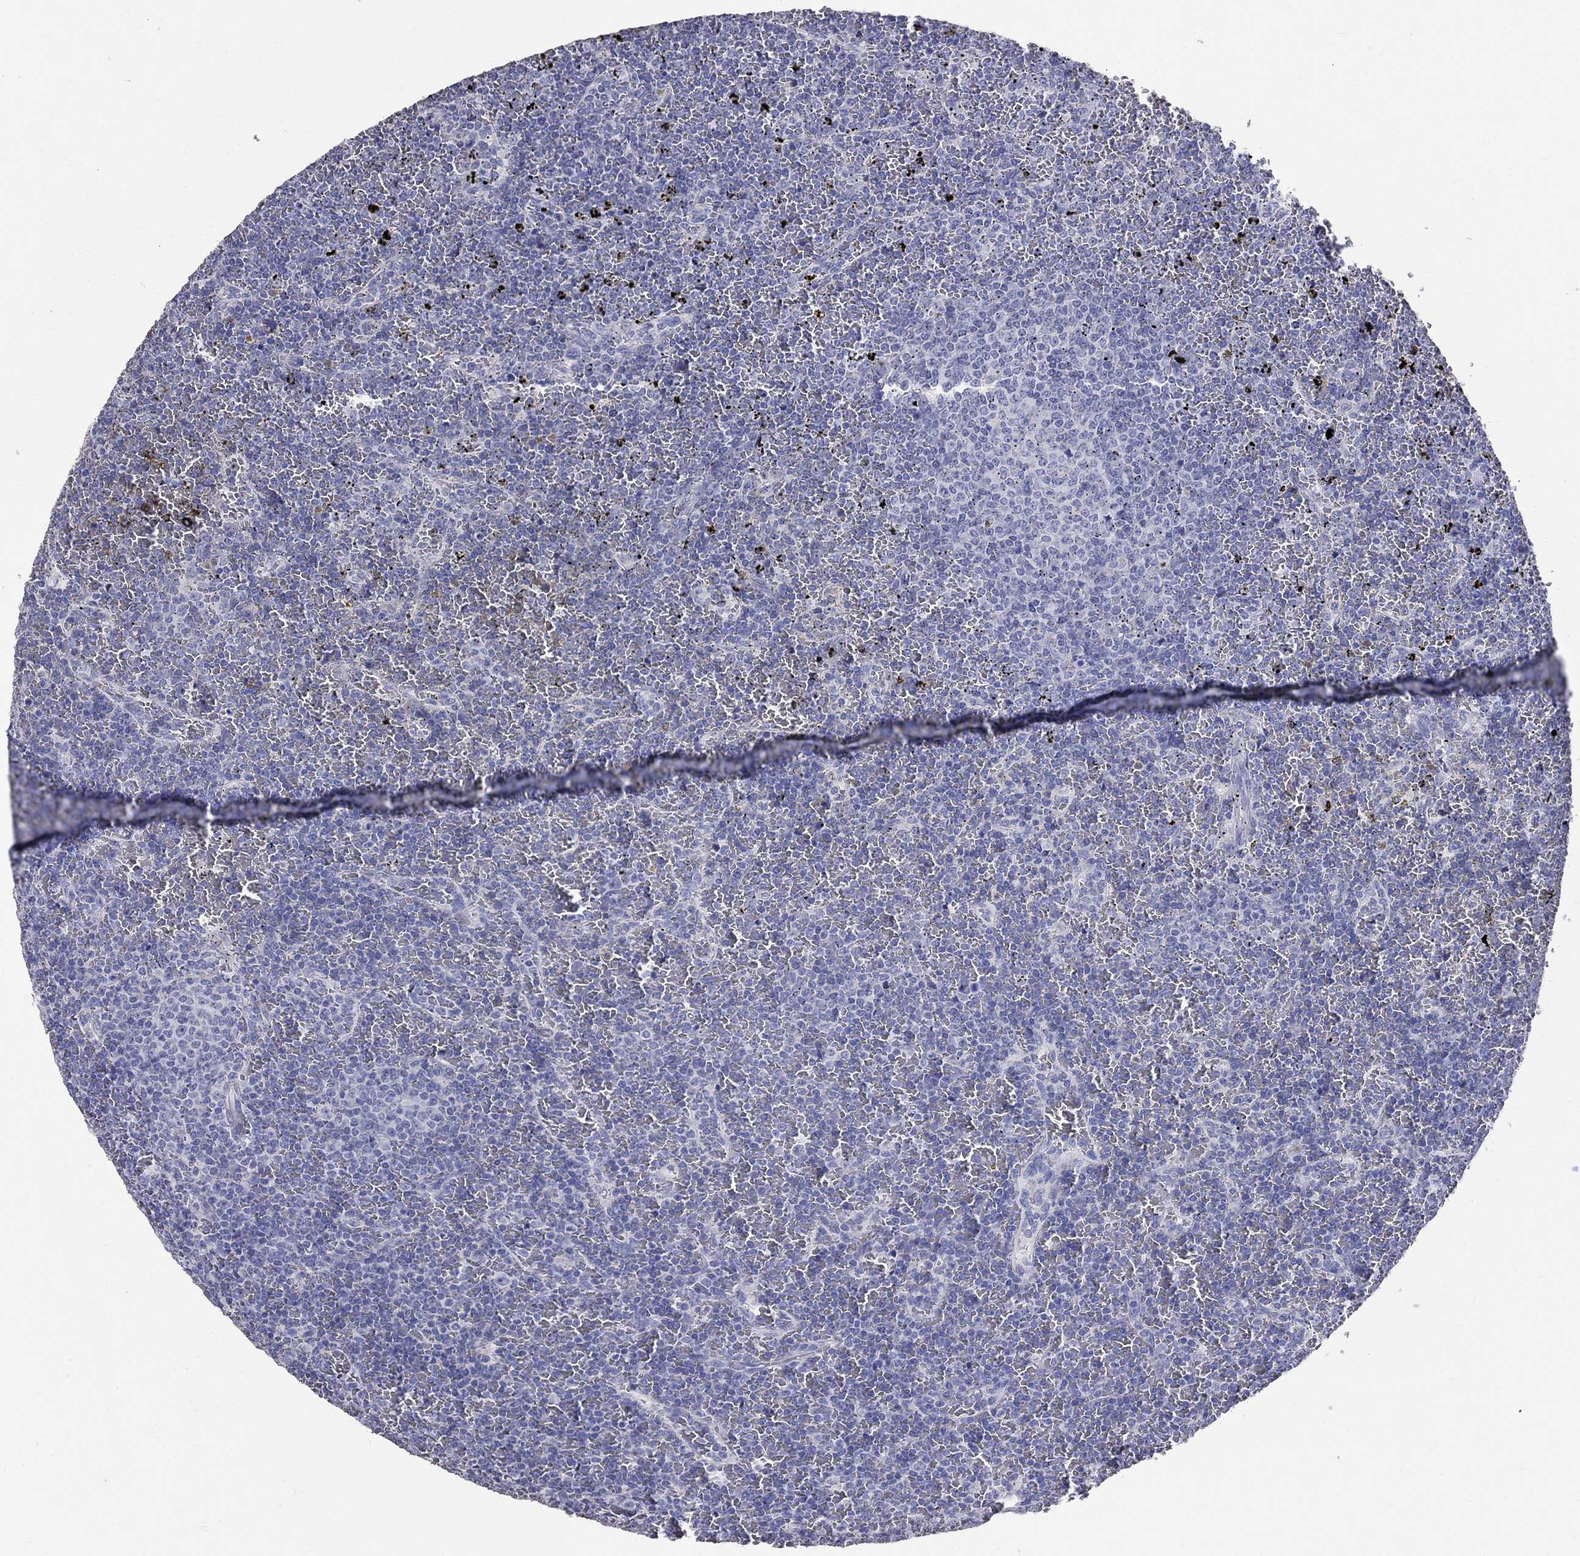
{"staining": {"intensity": "negative", "quantity": "none", "location": "none"}, "tissue": "lymphoma", "cell_type": "Tumor cells", "image_type": "cancer", "snomed": [{"axis": "morphology", "description": "Malignant lymphoma, non-Hodgkin's type, Low grade"}, {"axis": "topography", "description": "Spleen"}], "caption": "The micrograph reveals no staining of tumor cells in lymphoma. Brightfield microscopy of immunohistochemistry (IHC) stained with DAB (3,3'-diaminobenzidine) (brown) and hematoxylin (blue), captured at high magnification.", "gene": "ANXA10", "patient": {"sex": "female", "age": 77}}